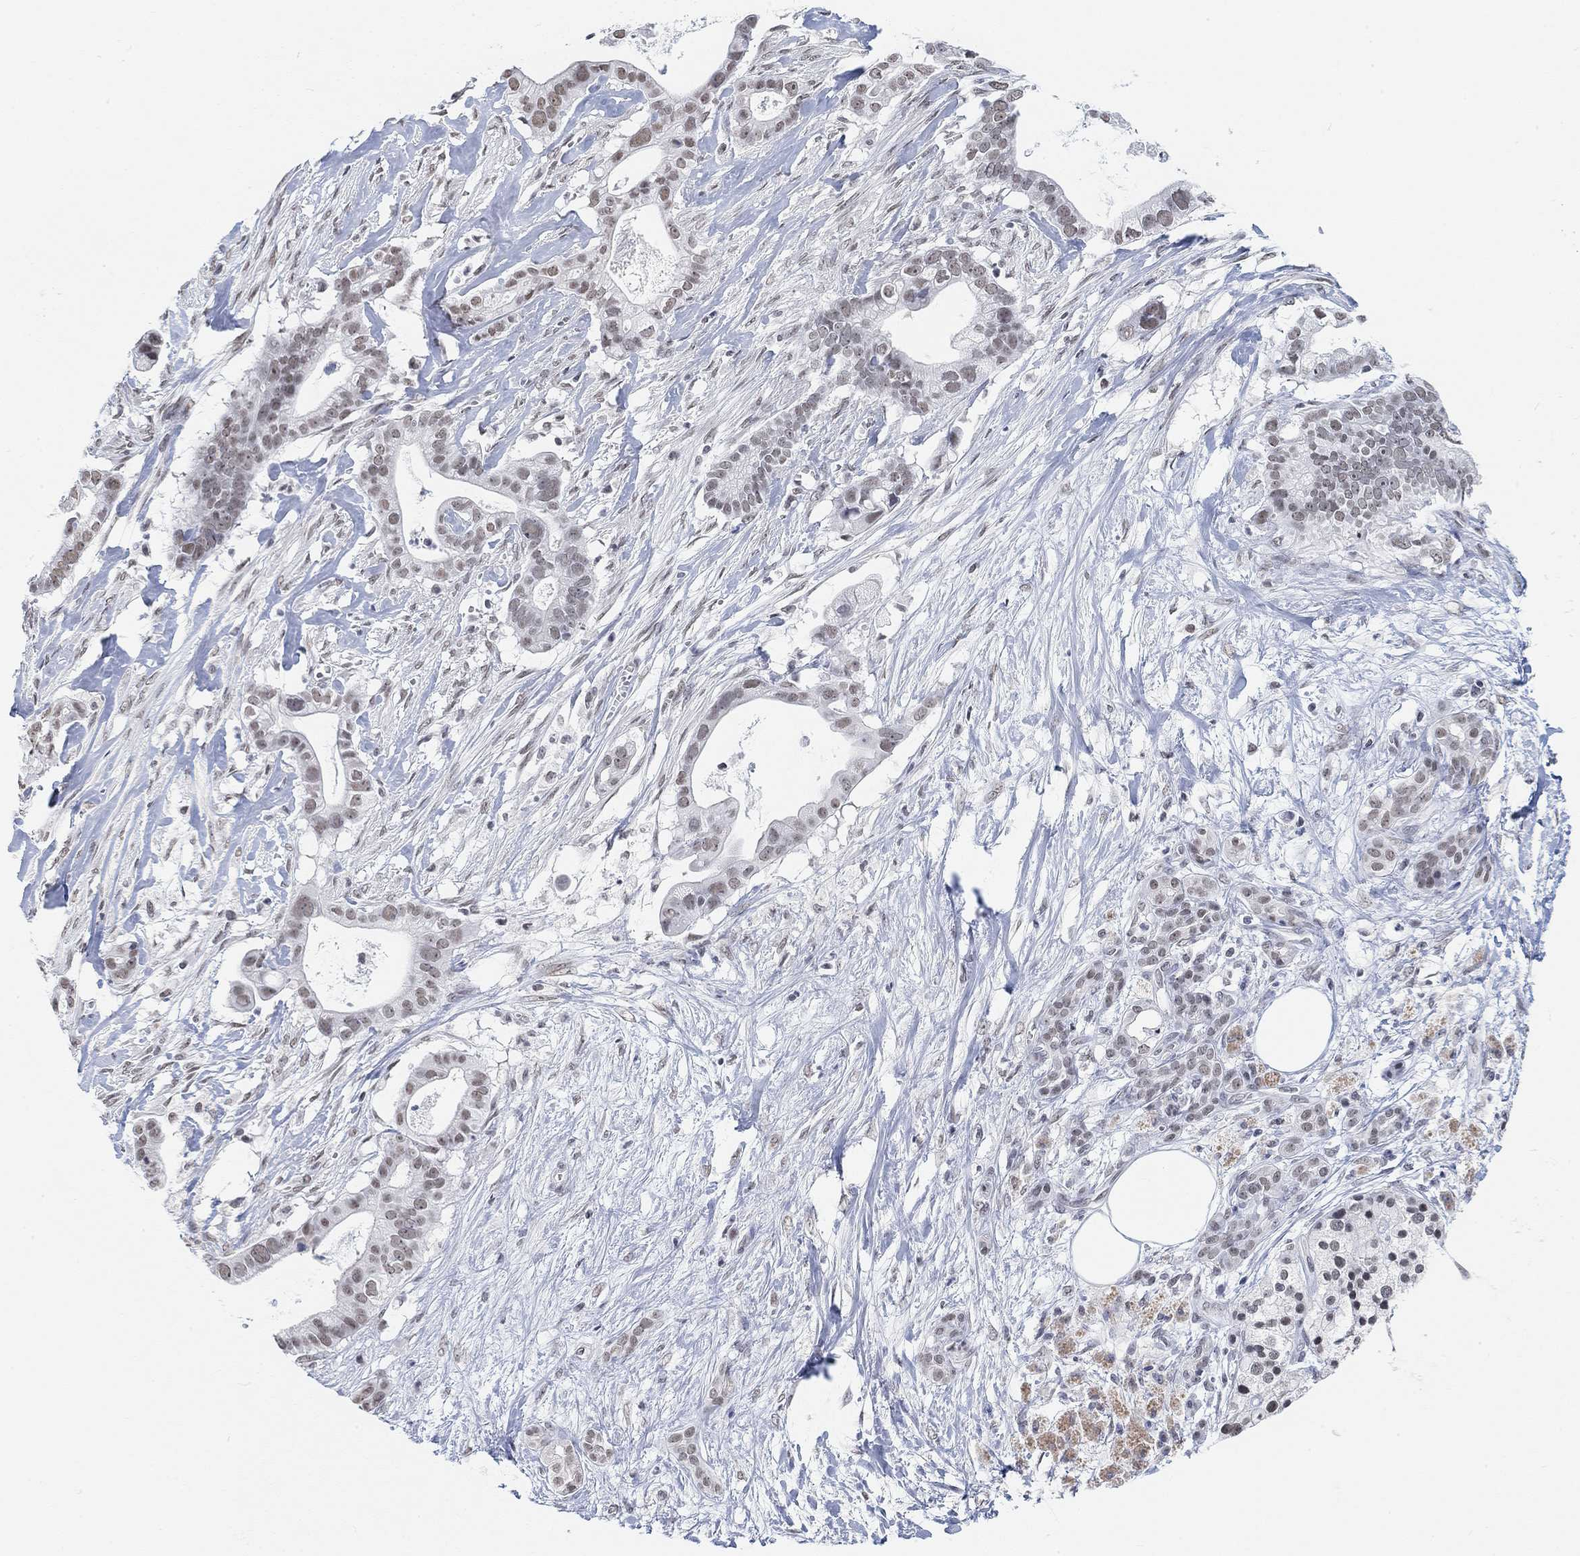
{"staining": {"intensity": "weak", "quantity": ">75%", "location": "nuclear"}, "tissue": "pancreatic cancer", "cell_type": "Tumor cells", "image_type": "cancer", "snomed": [{"axis": "morphology", "description": "Adenocarcinoma, NOS"}, {"axis": "topography", "description": "Pancreas"}], "caption": "High-power microscopy captured an immunohistochemistry histopathology image of pancreatic cancer (adenocarcinoma), revealing weak nuclear expression in about >75% of tumor cells.", "gene": "PURG", "patient": {"sex": "male", "age": 61}}